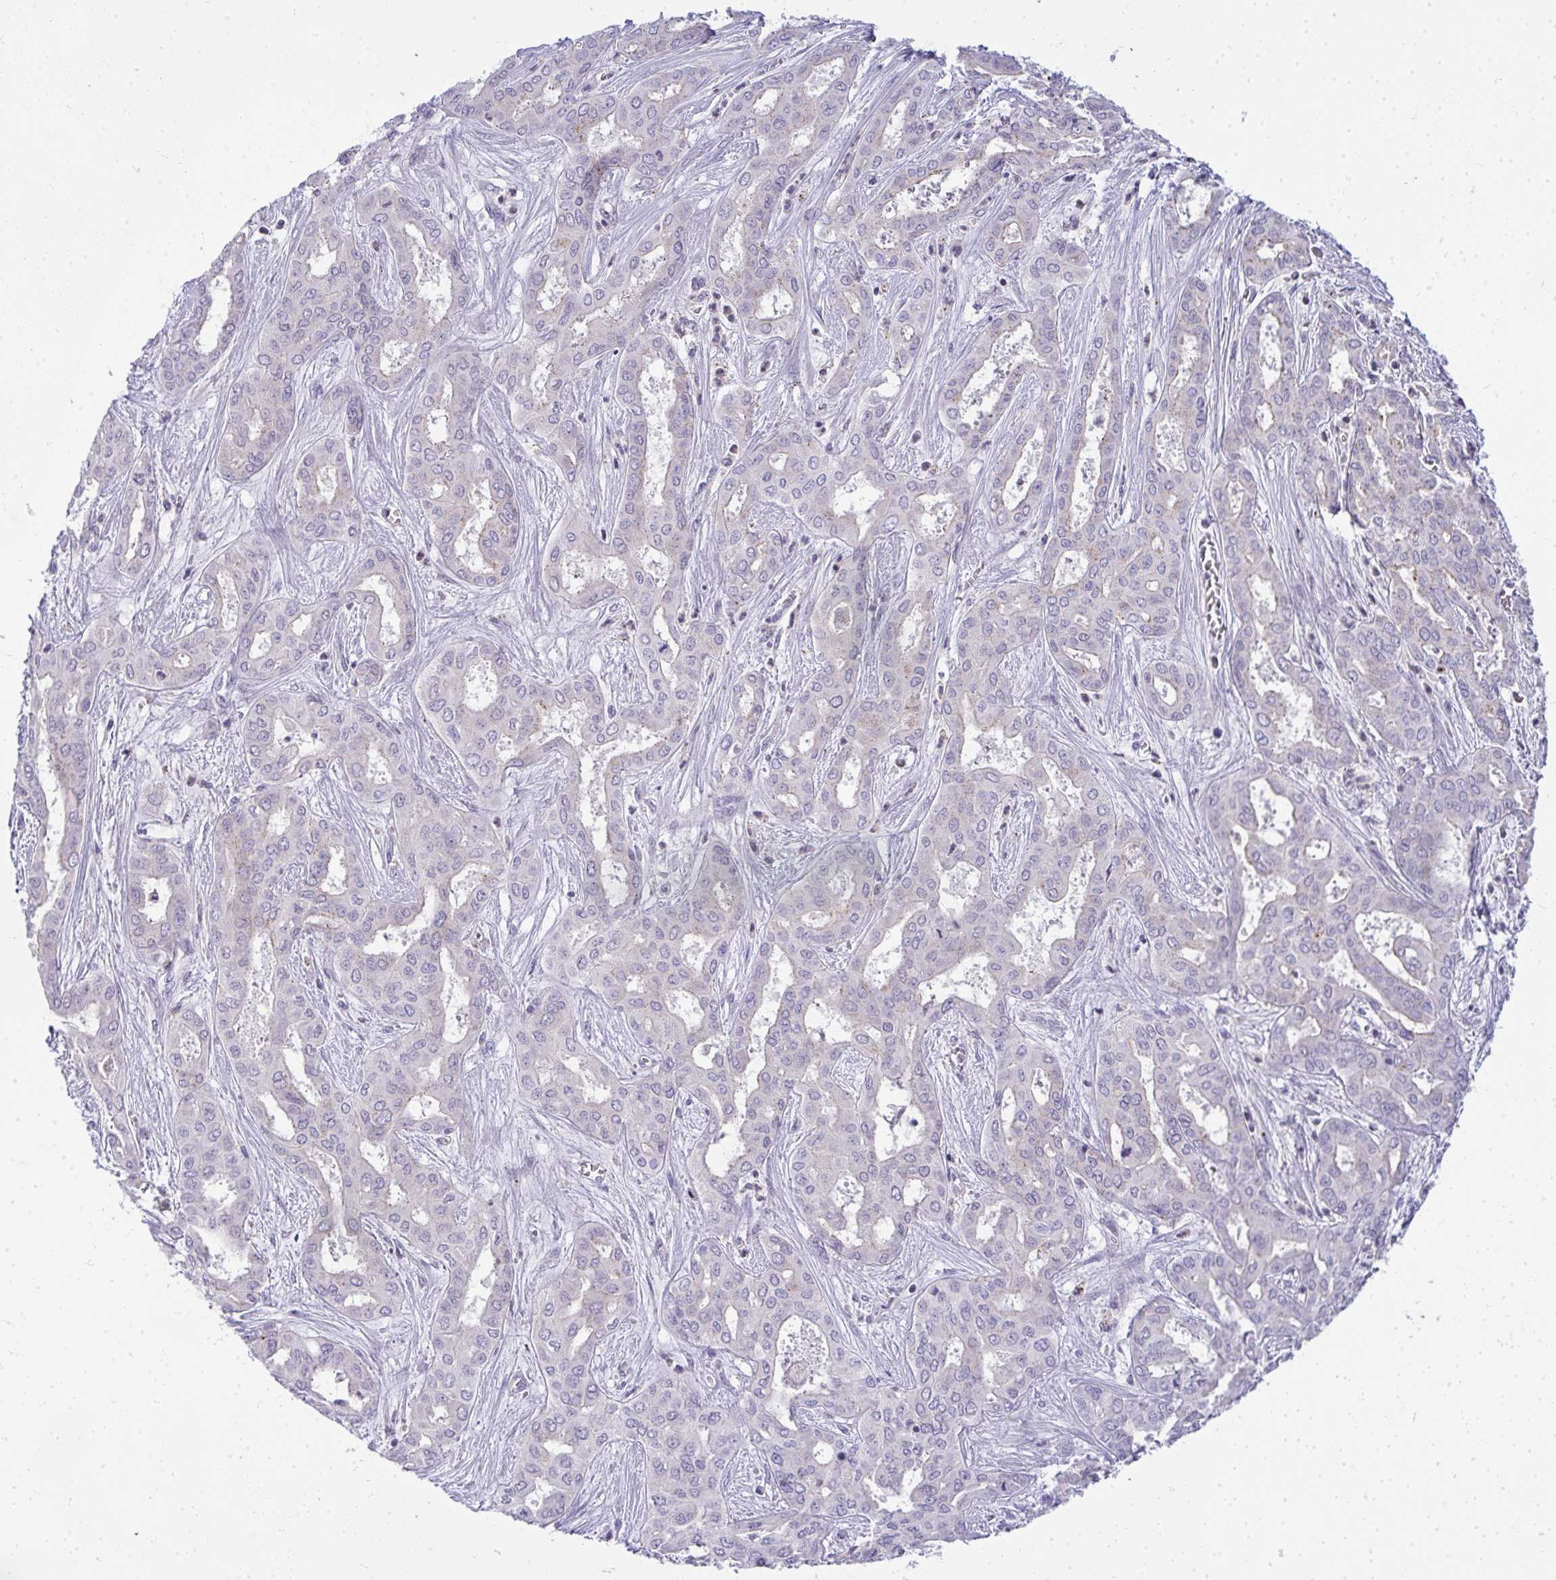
{"staining": {"intensity": "negative", "quantity": "none", "location": "none"}, "tissue": "liver cancer", "cell_type": "Tumor cells", "image_type": "cancer", "snomed": [{"axis": "morphology", "description": "Cholangiocarcinoma"}, {"axis": "topography", "description": "Liver"}], "caption": "DAB (3,3'-diaminobenzidine) immunohistochemical staining of human liver cancer (cholangiocarcinoma) demonstrates no significant expression in tumor cells.", "gene": "VPS4B", "patient": {"sex": "female", "age": 64}}